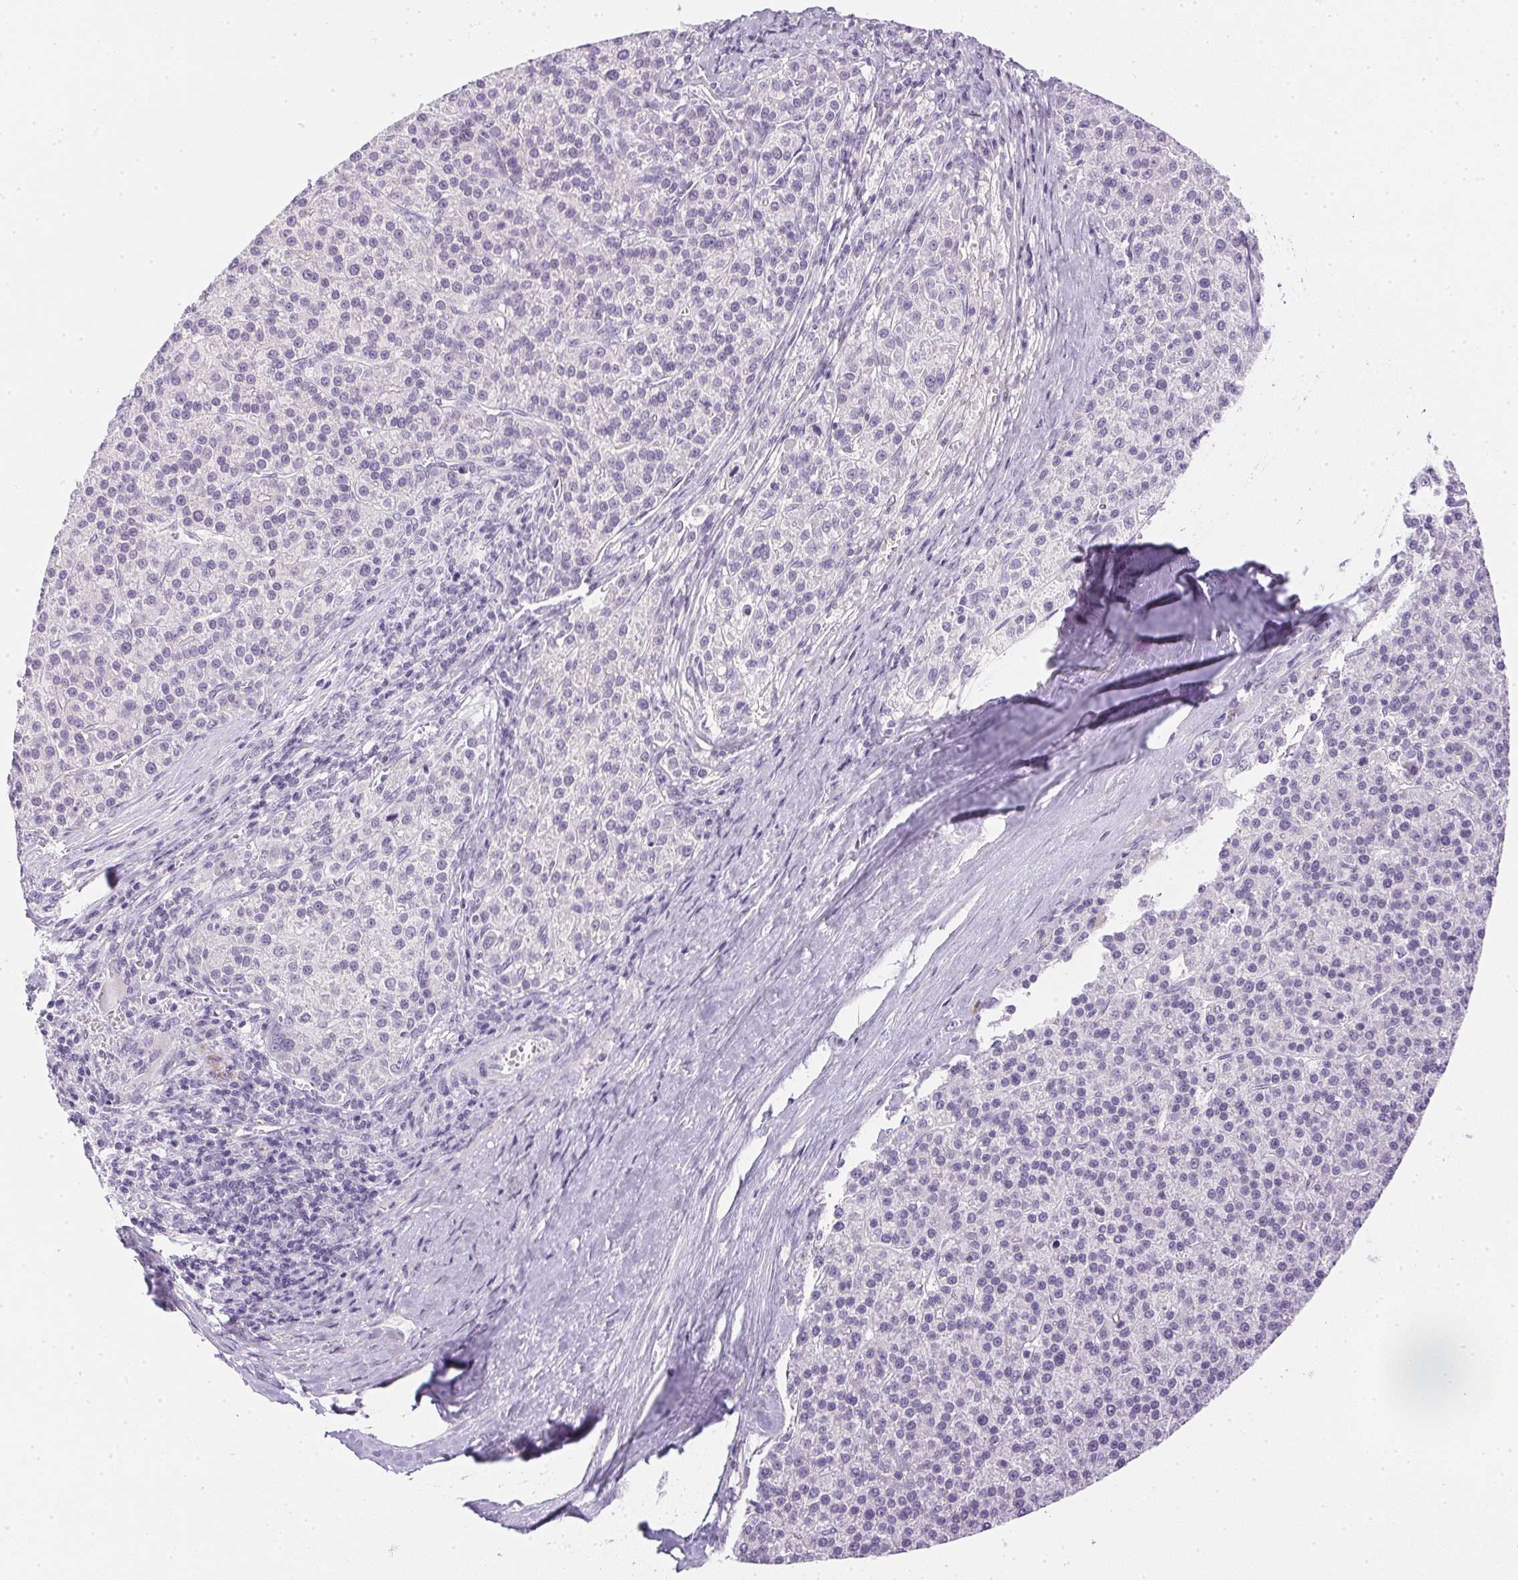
{"staining": {"intensity": "negative", "quantity": "none", "location": "none"}, "tissue": "liver cancer", "cell_type": "Tumor cells", "image_type": "cancer", "snomed": [{"axis": "morphology", "description": "Carcinoma, Hepatocellular, NOS"}, {"axis": "topography", "description": "Liver"}], "caption": "Liver cancer (hepatocellular carcinoma) was stained to show a protein in brown. There is no significant positivity in tumor cells.", "gene": "PPY", "patient": {"sex": "female", "age": 58}}